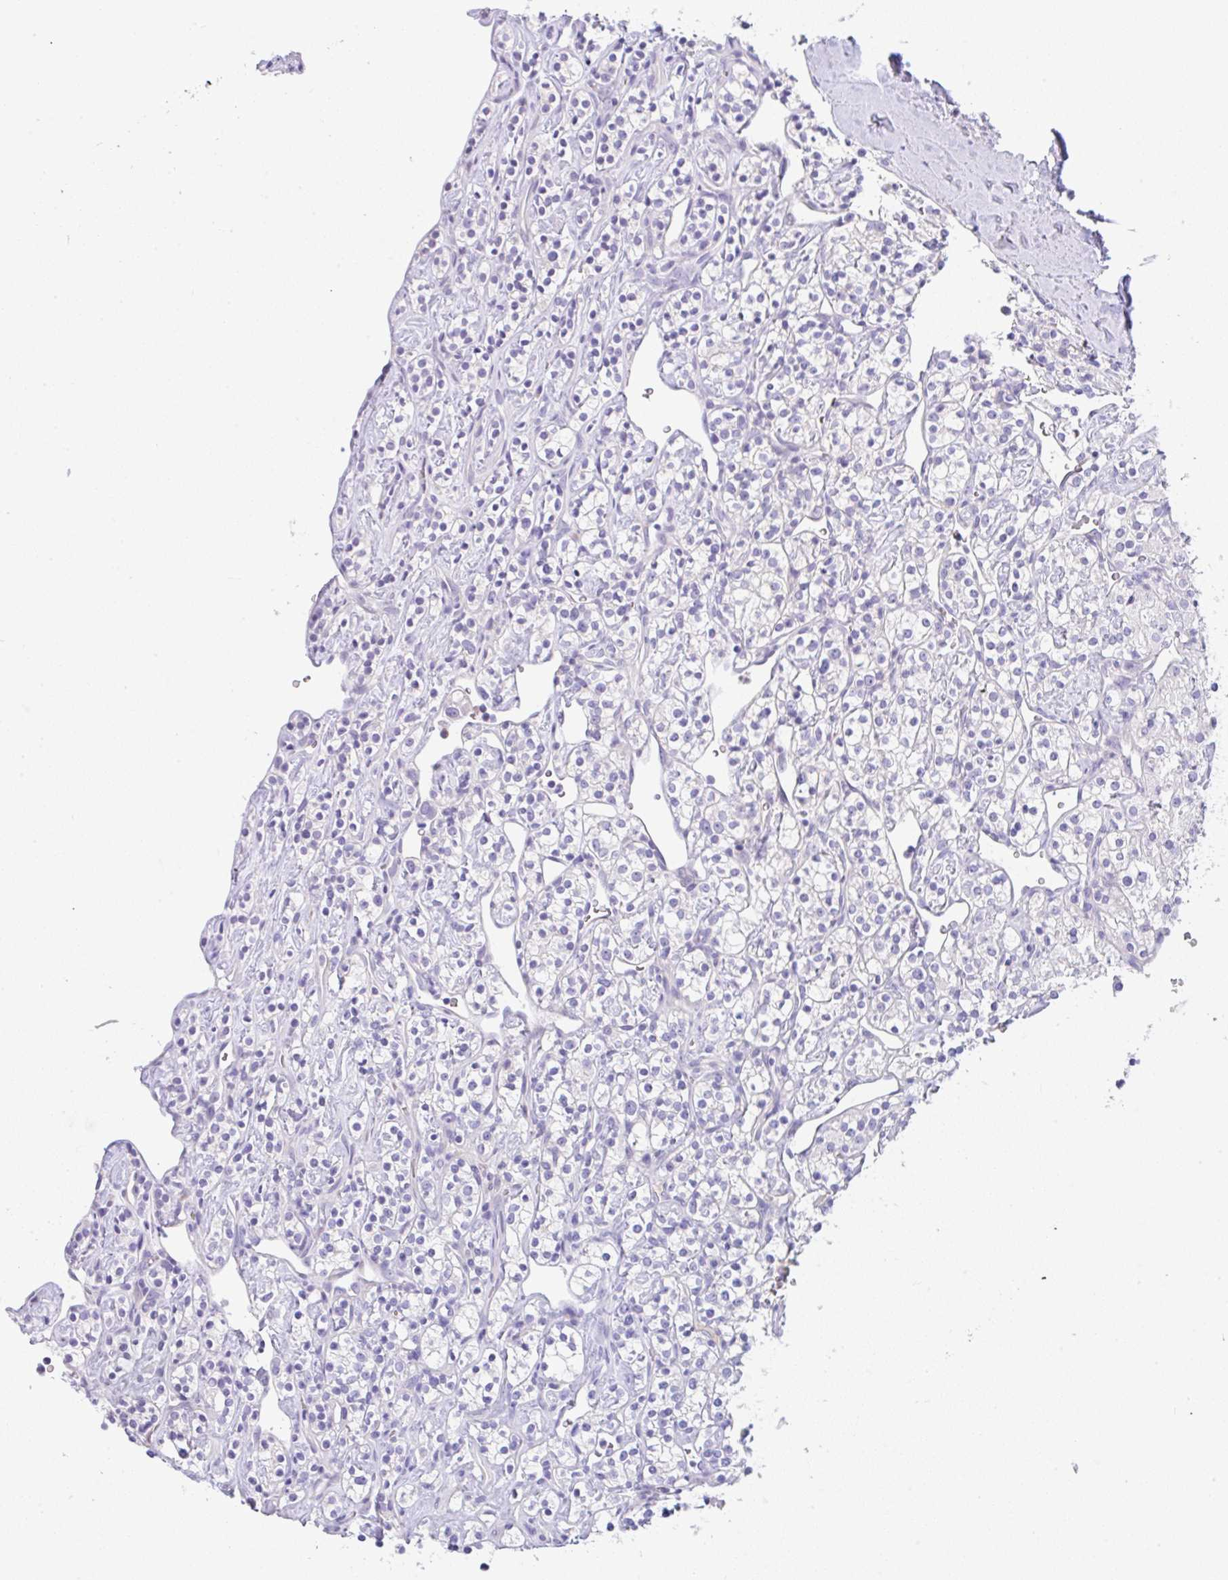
{"staining": {"intensity": "negative", "quantity": "none", "location": "none"}, "tissue": "renal cancer", "cell_type": "Tumor cells", "image_type": "cancer", "snomed": [{"axis": "morphology", "description": "Adenocarcinoma, NOS"}, {"axis": "topography", "description": "Kidney"}], "caption": "This is an immunohistochemistry micrograph of human renal cancer (adenocarcinoma). There is no staining in tumor cells.", "gene": "SERPINE3", "patient": {"sex": "male", "age": 77}}